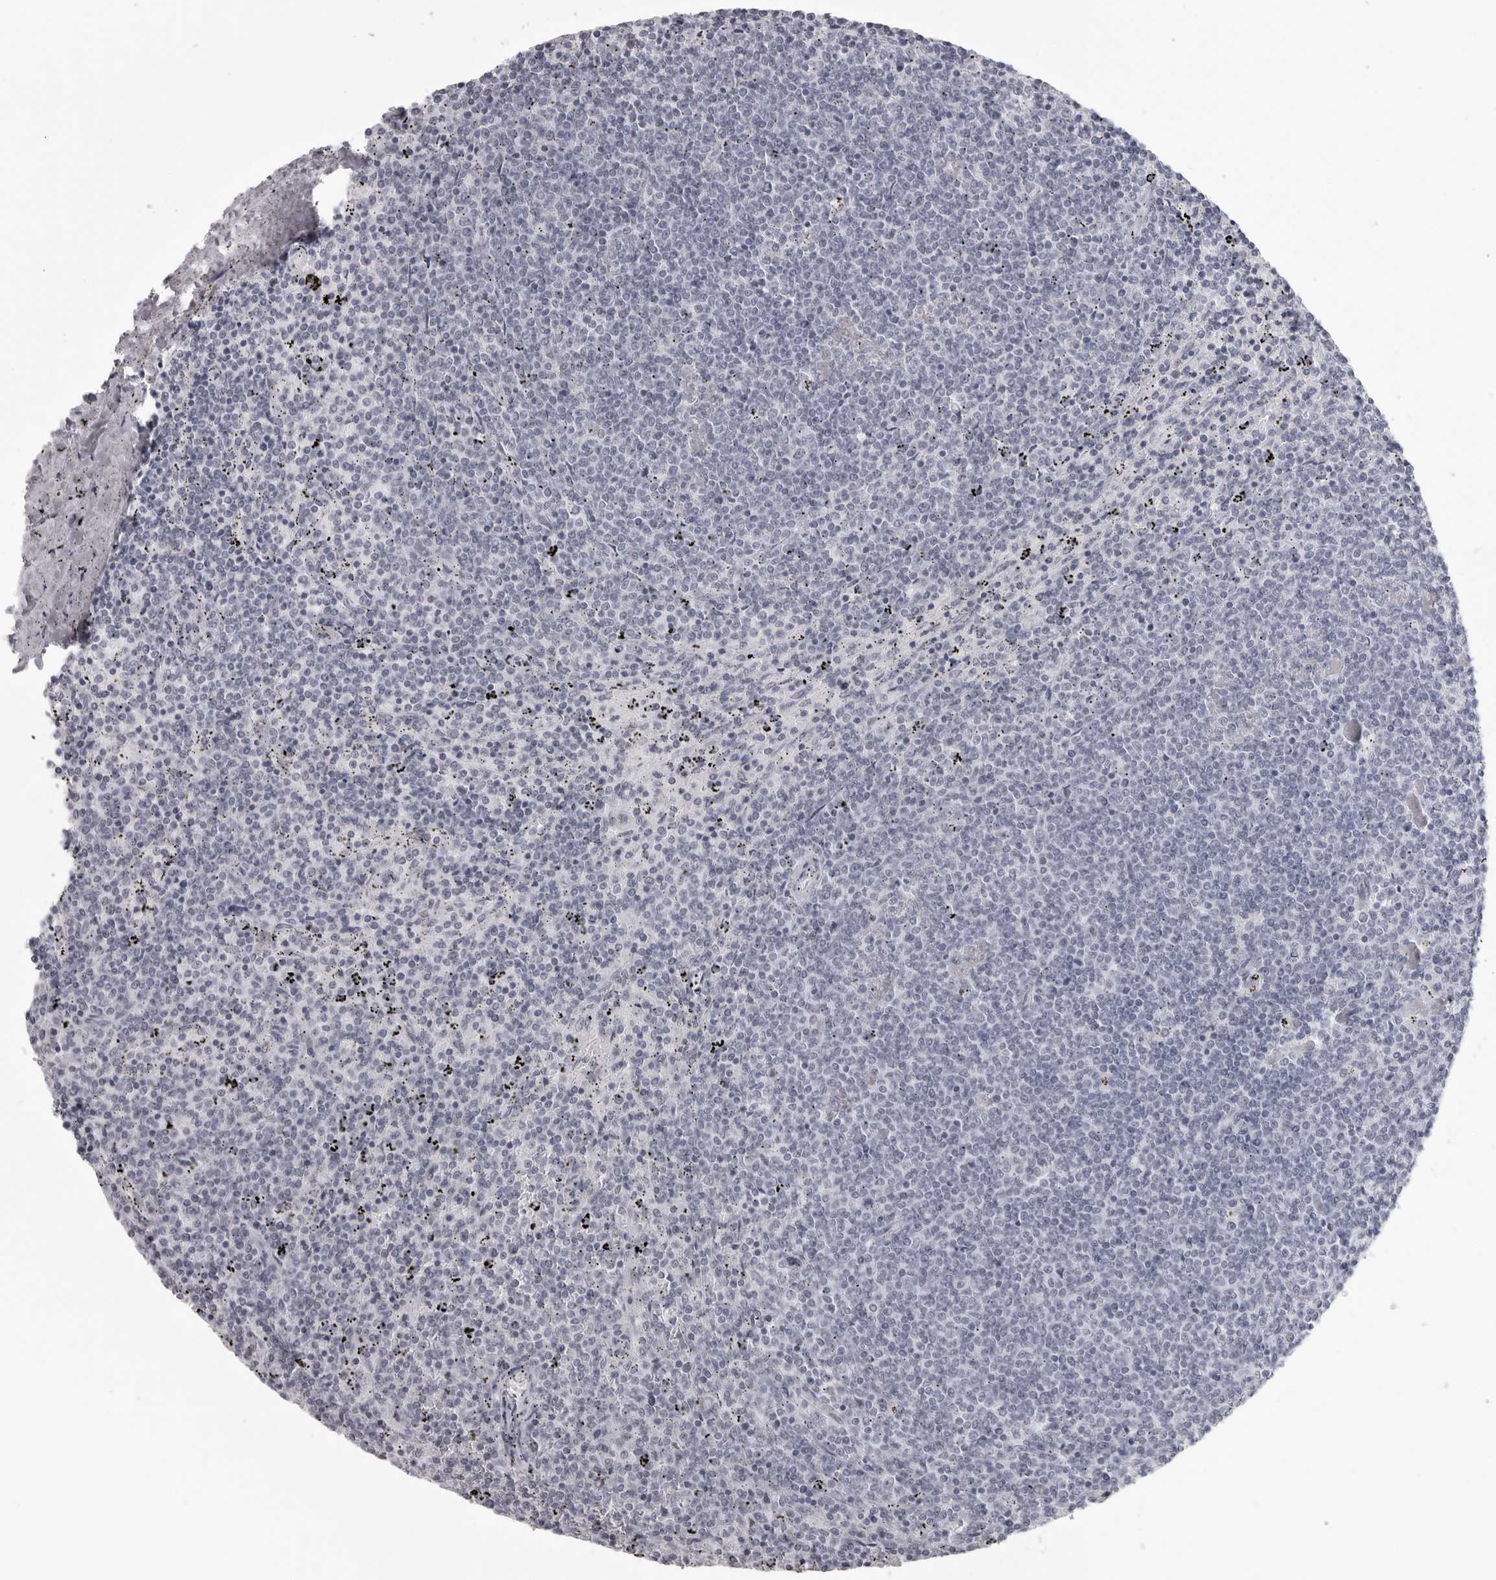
{"staining": {"intensity": "negative", "quantity": "none", "location": "none"}, "tissue": "lymphoma", "cell_type": "Tumor cells", "image_type": "cancer", "snomed": [{"axis": "morphology", "description": "Malignant lymphoma, non-Hodgkin's type, Low grade"}, {"axis": "topography", "description": "Spleen"}], "caption": "This is an immunohistochemistry image of lymphoma. There is no positivity in tumor cells.", "gene": "ESPN", "patient": {"sex": "female", "age": 50}}